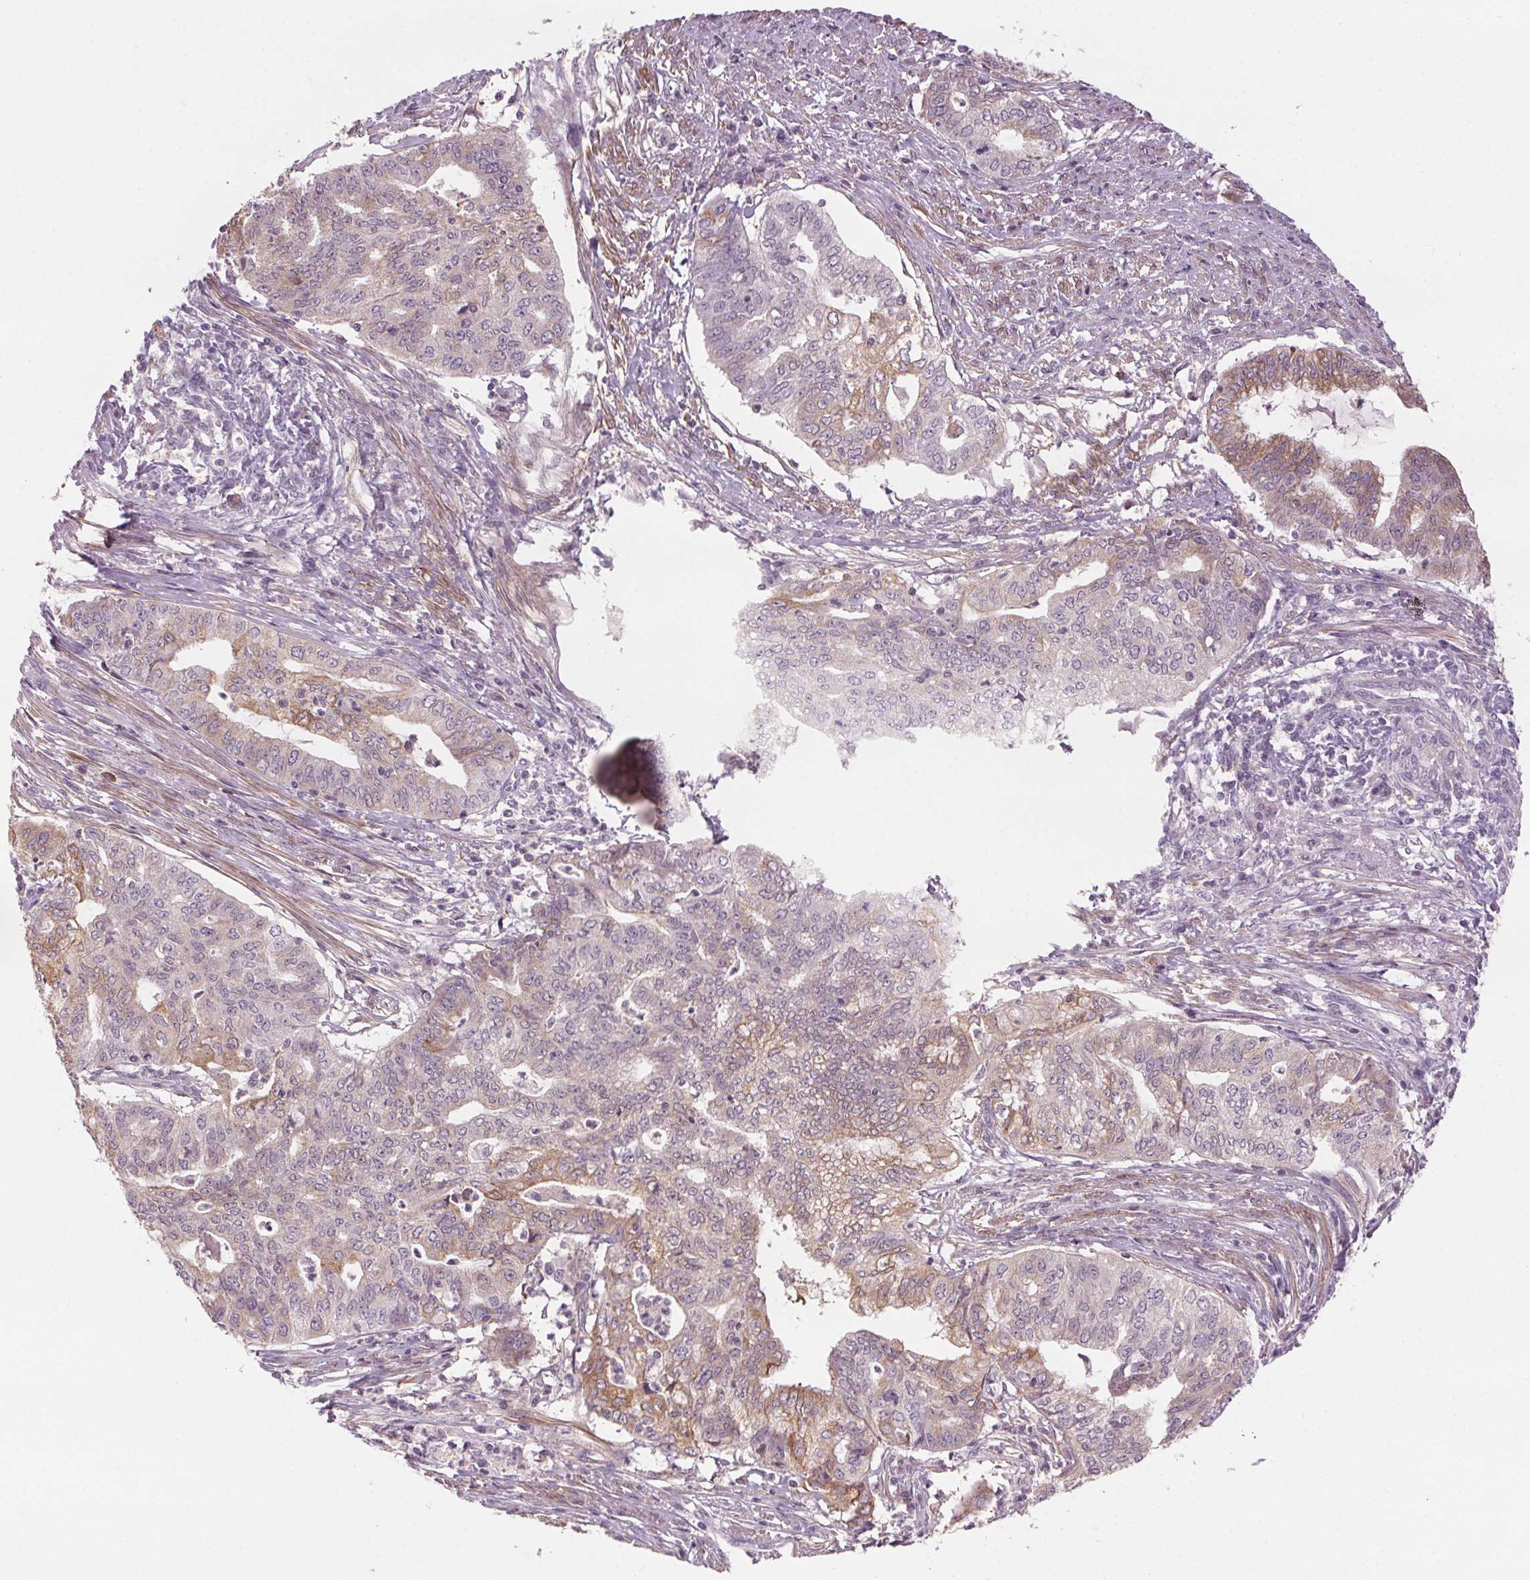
{"staining": {"intensity": "moderate", "quantity": "<25%", "location": "cytoplasmic/membranous"}, "tissue": "endometrial cancer", "cell_type": "Tumor cells", "image_type": "cancer", "snomed": [{"axis": "morphology", "description": "Adenocarcinoma, NOS"}, {"axis": "topography", "description": "Endometrium"}], "caption": "Immunohistochemical staining of human adenocarcinoma (endometrial) demonstrates low levels of moderate cytoplasmic/membranous protein staining in about <25% of tumor cells. (brown staining indicates protein expression, while blue staining denotes nuclei).", "gene": "HHLA2", "patient": {"sex": "female", "age": 79}}